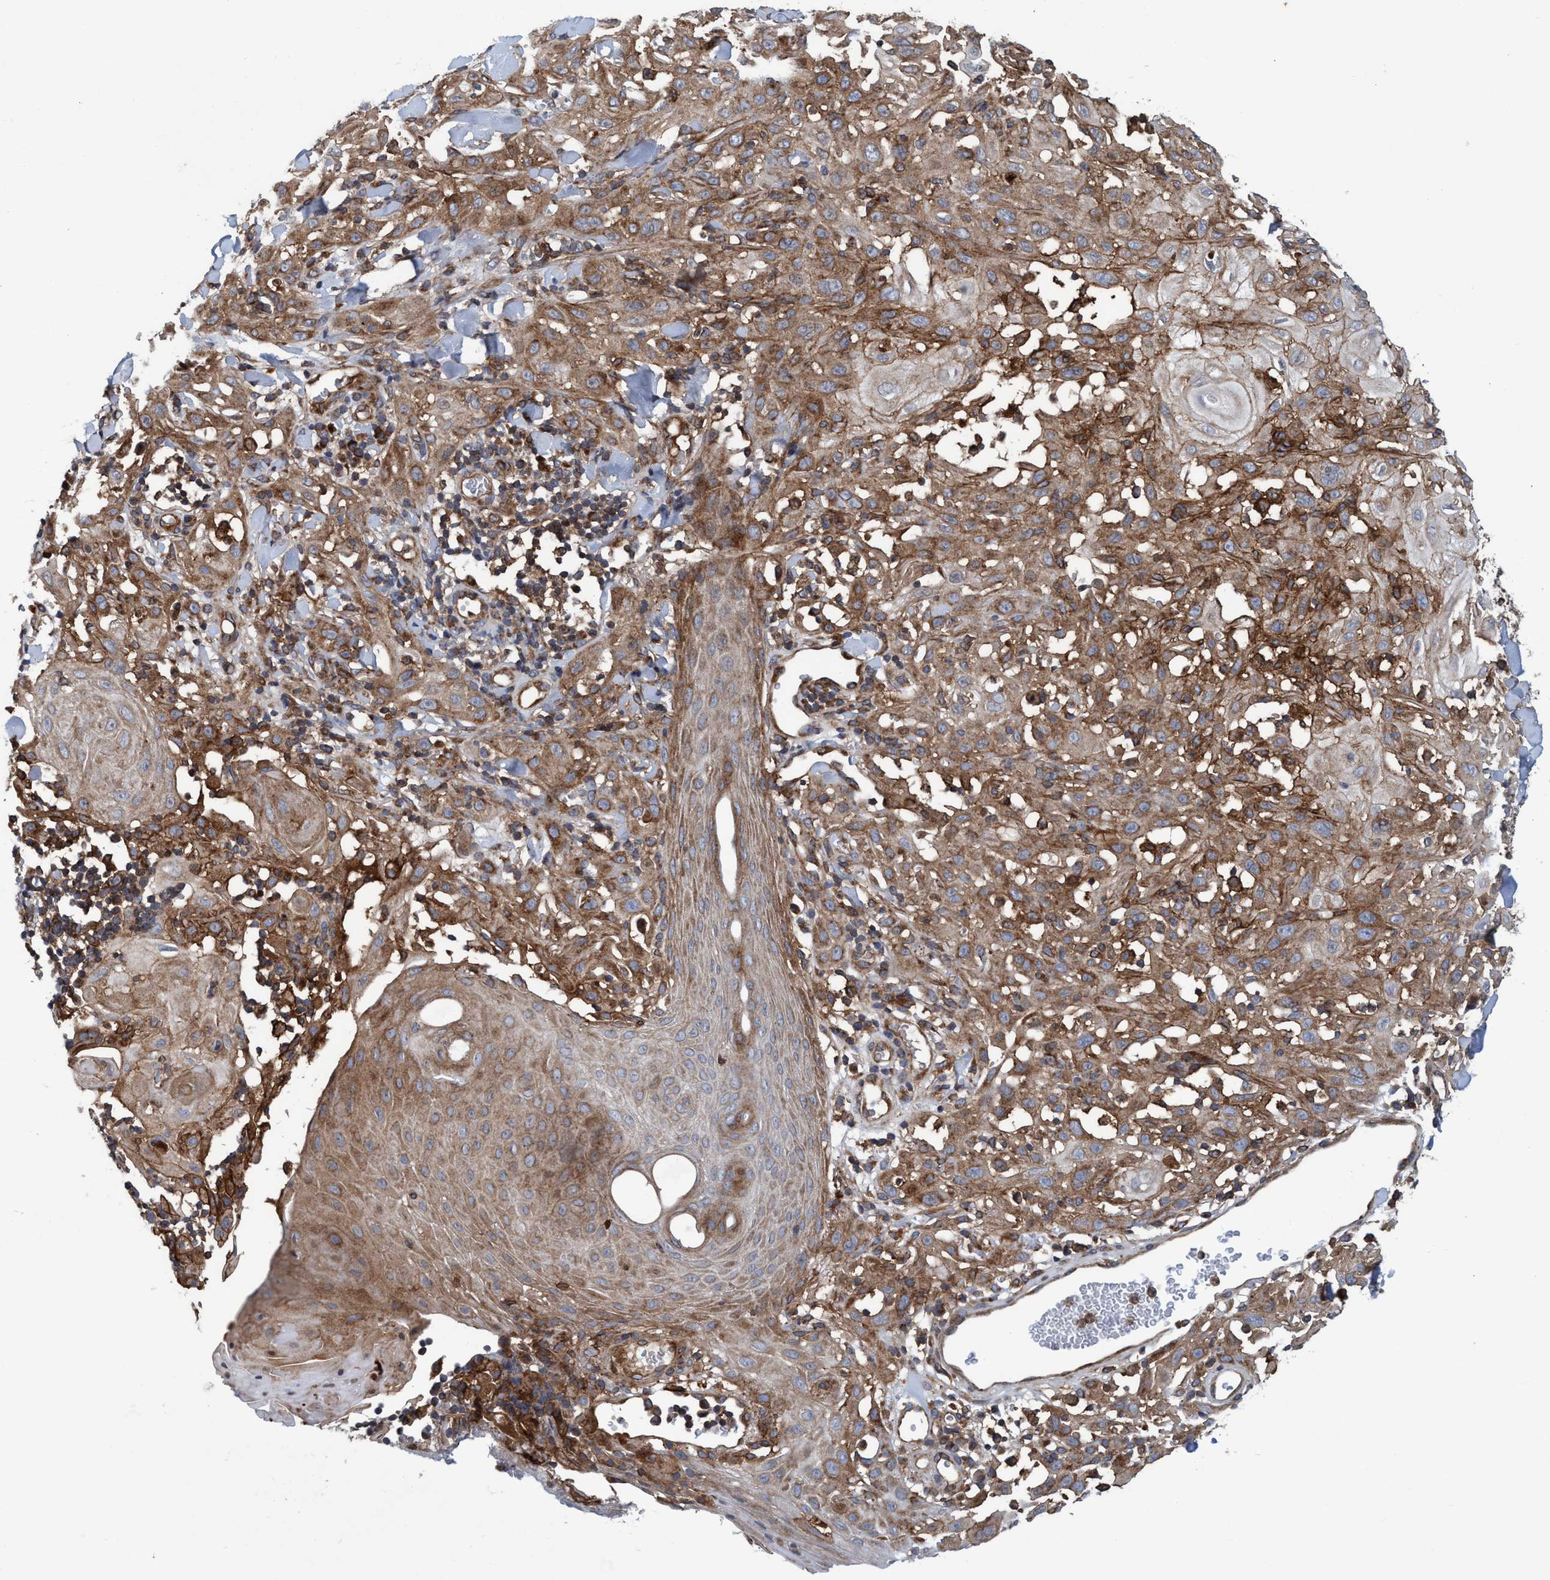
{"staining": {"intensity": "moderate", "quantity": ">75%", "location": "cytoplasmic/membranous"}, "tissue": "skin cancer", "cell_type": "Tumor cells", "image_type": "cancer", "snomed": [{"axis": "morphology", "description": "Squamous cell carcinoma, NOS"}, {"axis": "topography", "description": "Skin"}], "caption": "Skin cancer (squamous cell carcinoma) was stained to show a protein in brown. There is medium levels of moderate cytoplasmic/membranous staining in approximately >75% of tumor cells.", "gene": "SLC16A3", "patient": {"sex": "male", "age": 24}}